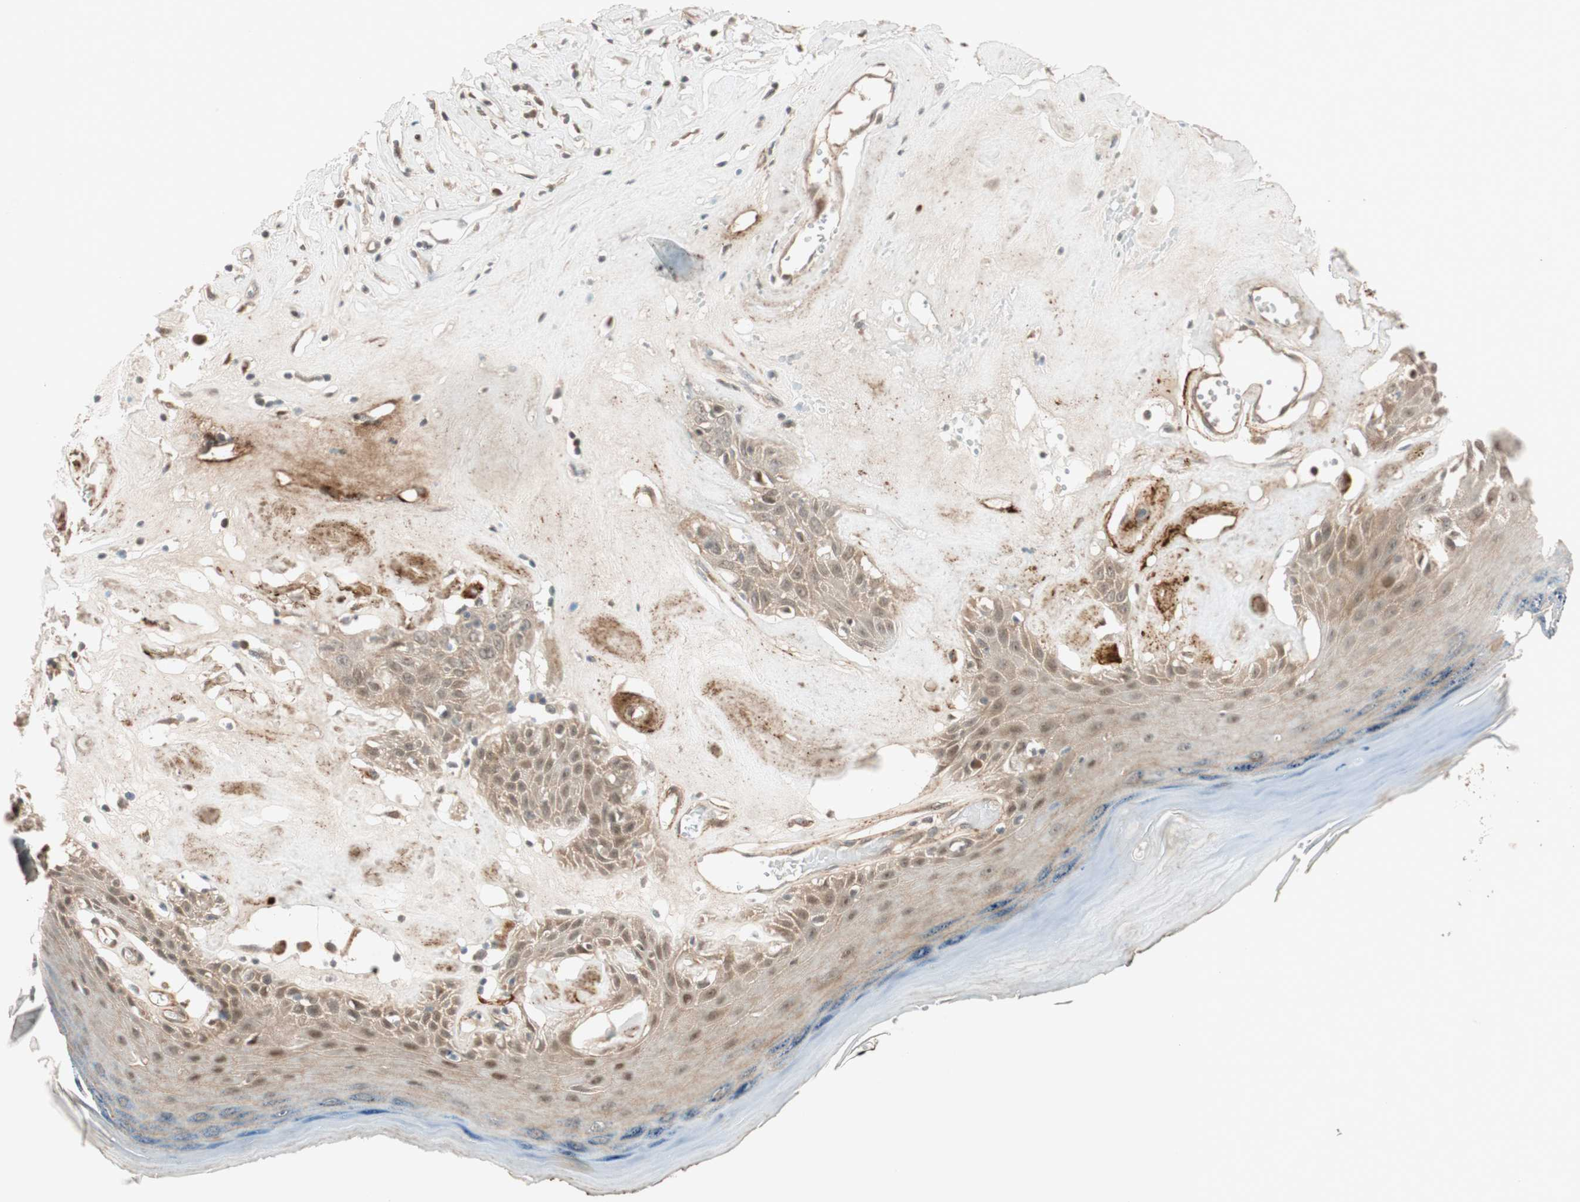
{"staining": {"intensity": "moderate", "quantity": ">75%", "location": "cytoplasmic/membranous,nuclear"}, "tissue": "skin", "cell_type": "Epidermal cells", "image_type": "normal", "snomed": [{"axis": "morphology", "description": "Normal tissue, NOS"}, {"axis": "morphology", "description": "Inflammation, NOS"}, {"axis": "topography", "description": "Vulva"}], "caption": "About >75% of epidermal cells in normal human skin show moderate cytoplasmic/membranous,nuclear protein expression as visualized by brown immunohistochemical staining.", "gene": "EPHA6", "patient": {"sex": "female", "age": 84}}